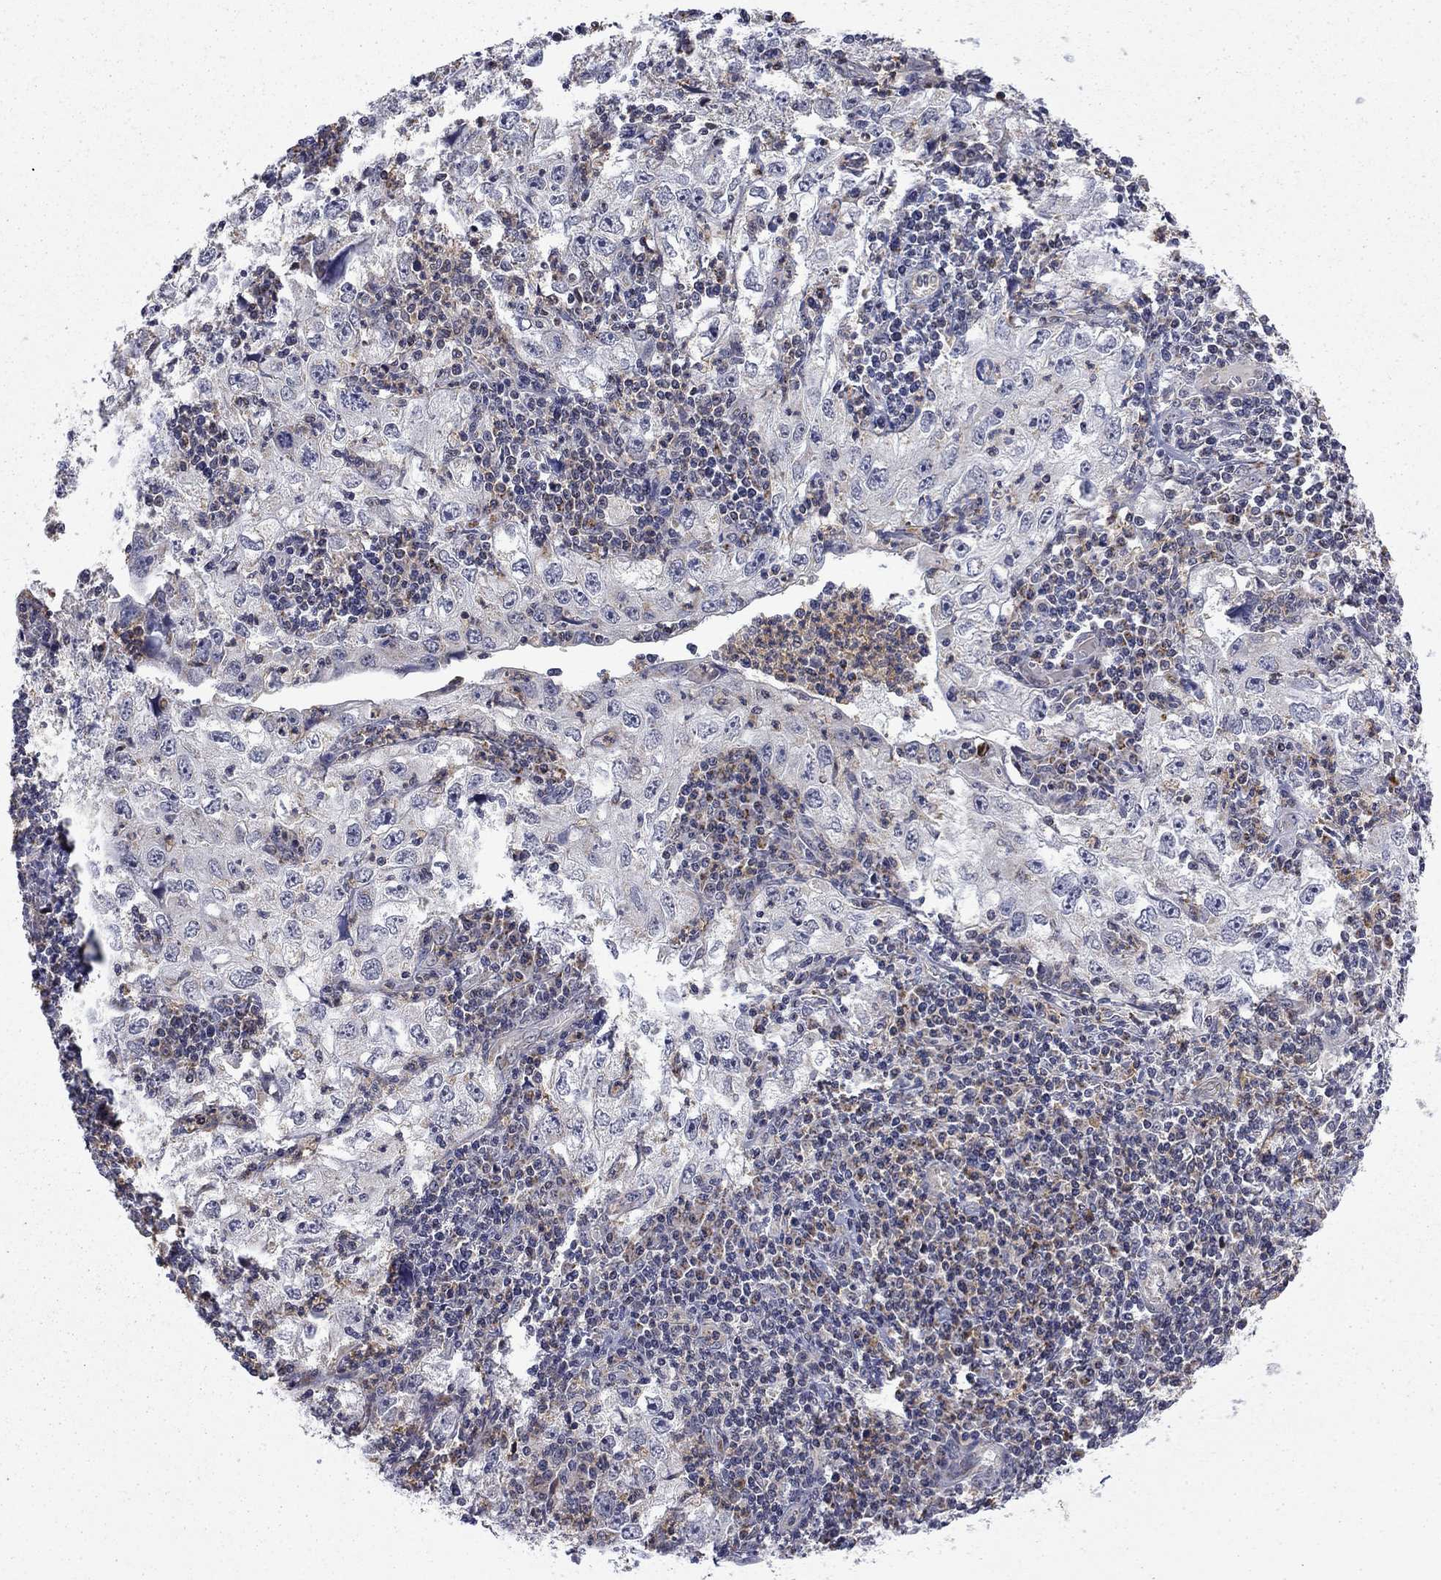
{"staining": {"intensity": "negative", "quantity": "none", "location": "none"}, "tissue": "cervical cancer", "cell_type": "Tumor cells", "image_type": "cancer", "snomed": [{"axis": "morphology", "description": "Squamous cell carcinoma, NOS"}, {"axis": "topography", "description": "Cervix"}], "caption": "Tumor cells show no significant protein expression in cervical cancer (squamous cell carcinoma).", "gene": "DOP1B", "patient": {"sex": "female", "age": 24}}